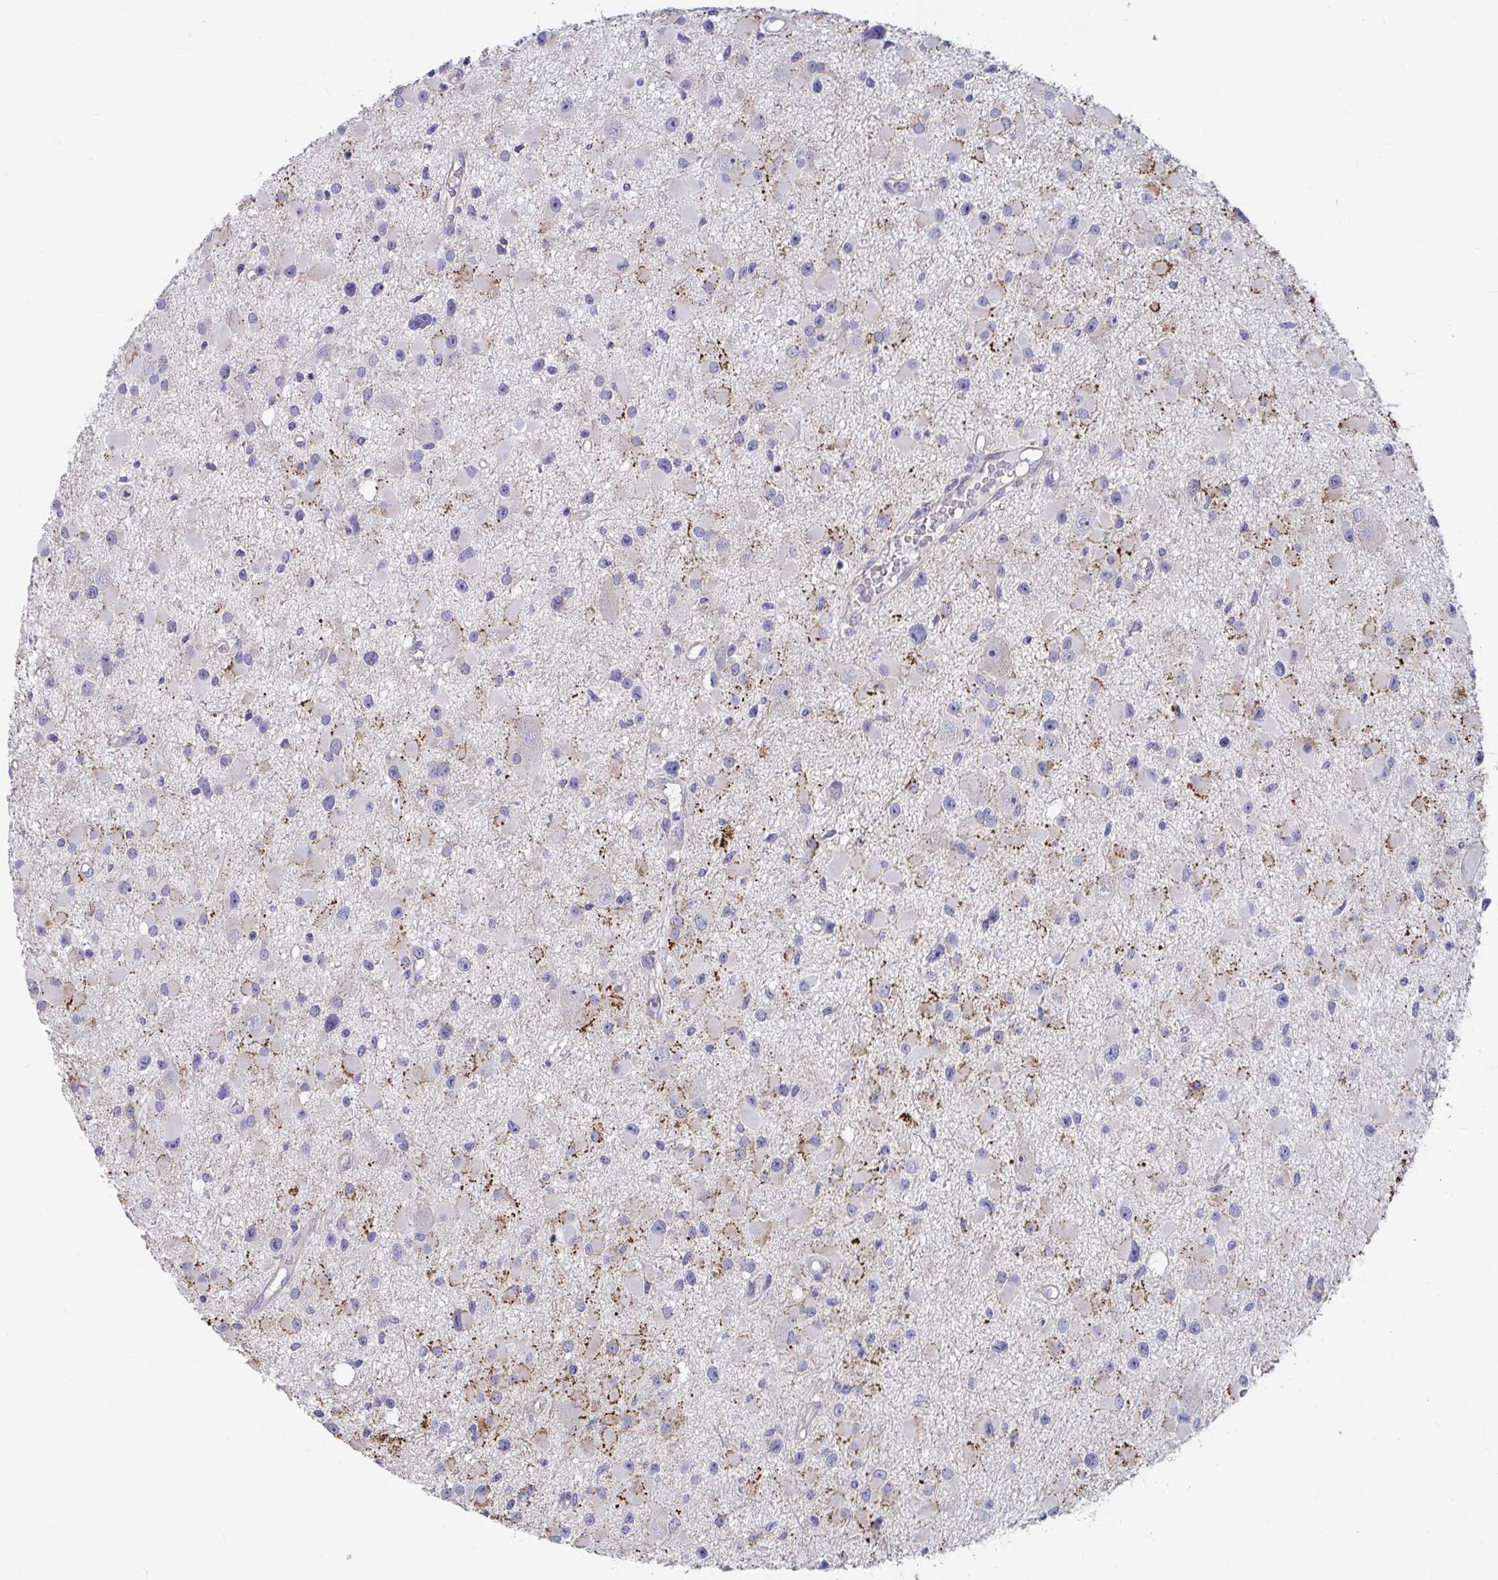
{"staining": {"intensity": "moderate", "quantity": "<25%", "location": "cytoplasmic/membranous"}, "tissue": "glioma", "cell_type": "Tumor cells", "image_type": "cancer", "snomed": [{"axis": "morphology", "description": "Glioma, malignant, High grade"}, {"axis": "topography", "description": "Brain"}], "caption": "A brown stain shows moderate cytoplasmic/membranous expression of a protein in human glioma tumor cells. (DAB = brown stain, brightfield microscopy at high magnification).", "gene": "FAM156B", "patient": {"sex": "male", "age": 54}}